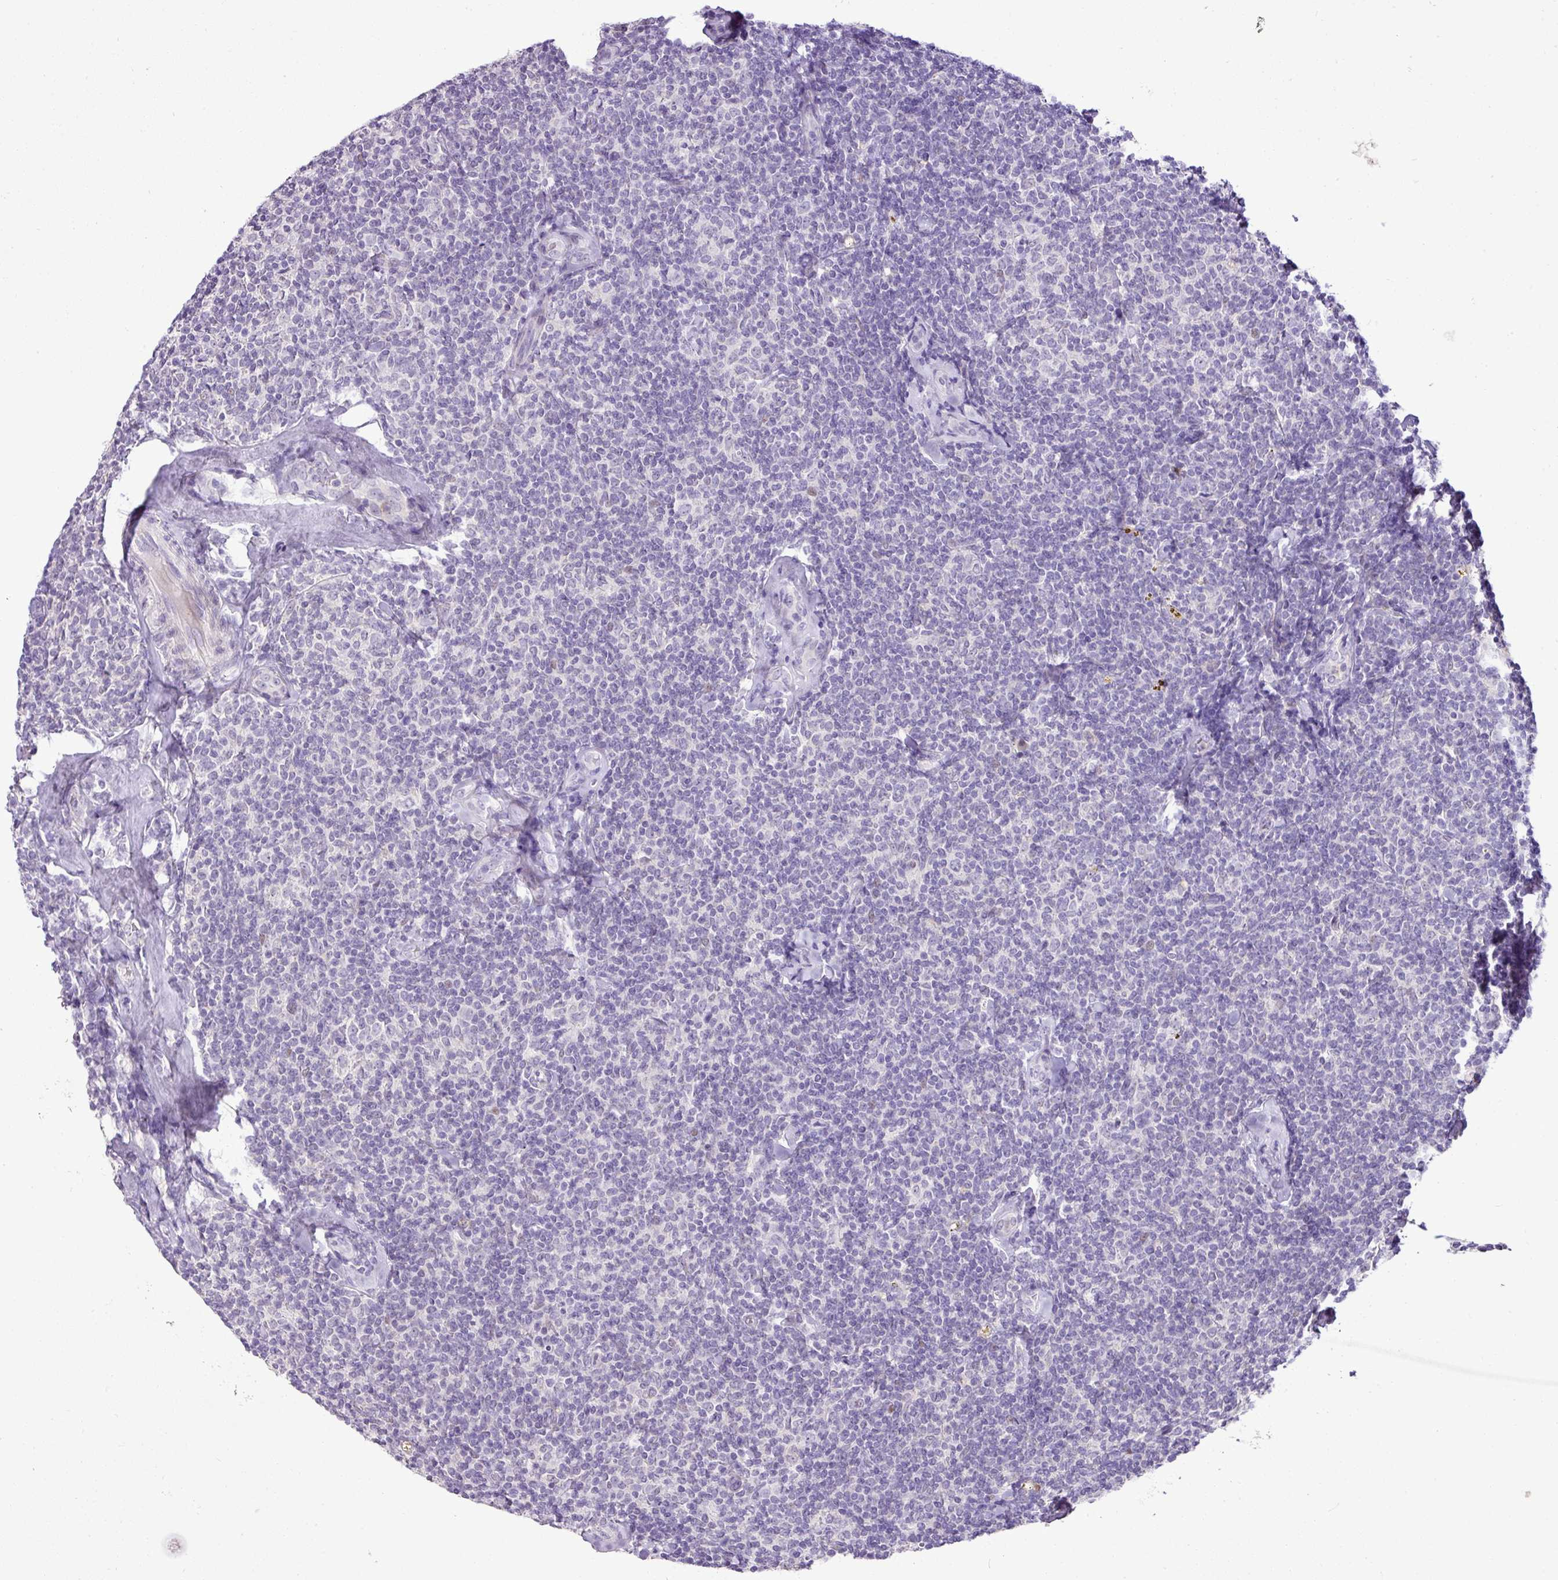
{"staining": {"intensity": "negative", "quantity": "none", "location": "none"}, "tissue": "lymphoma", "cell_type": "Tumor cells", "image_type": "cancer", "snomed": [{"axis": "morphology", "description": "Malignant lymphoma, non-Hodgkin's type, Low grade"}, {"axis": "topography", "description": "Lymph node"}], "caption": "This is a histopathology image of IHC staining of lymphoma, which shows no expression in tumor cells.", "gene": "ESR1", "patient": {"sex": "female", "age": 56}}